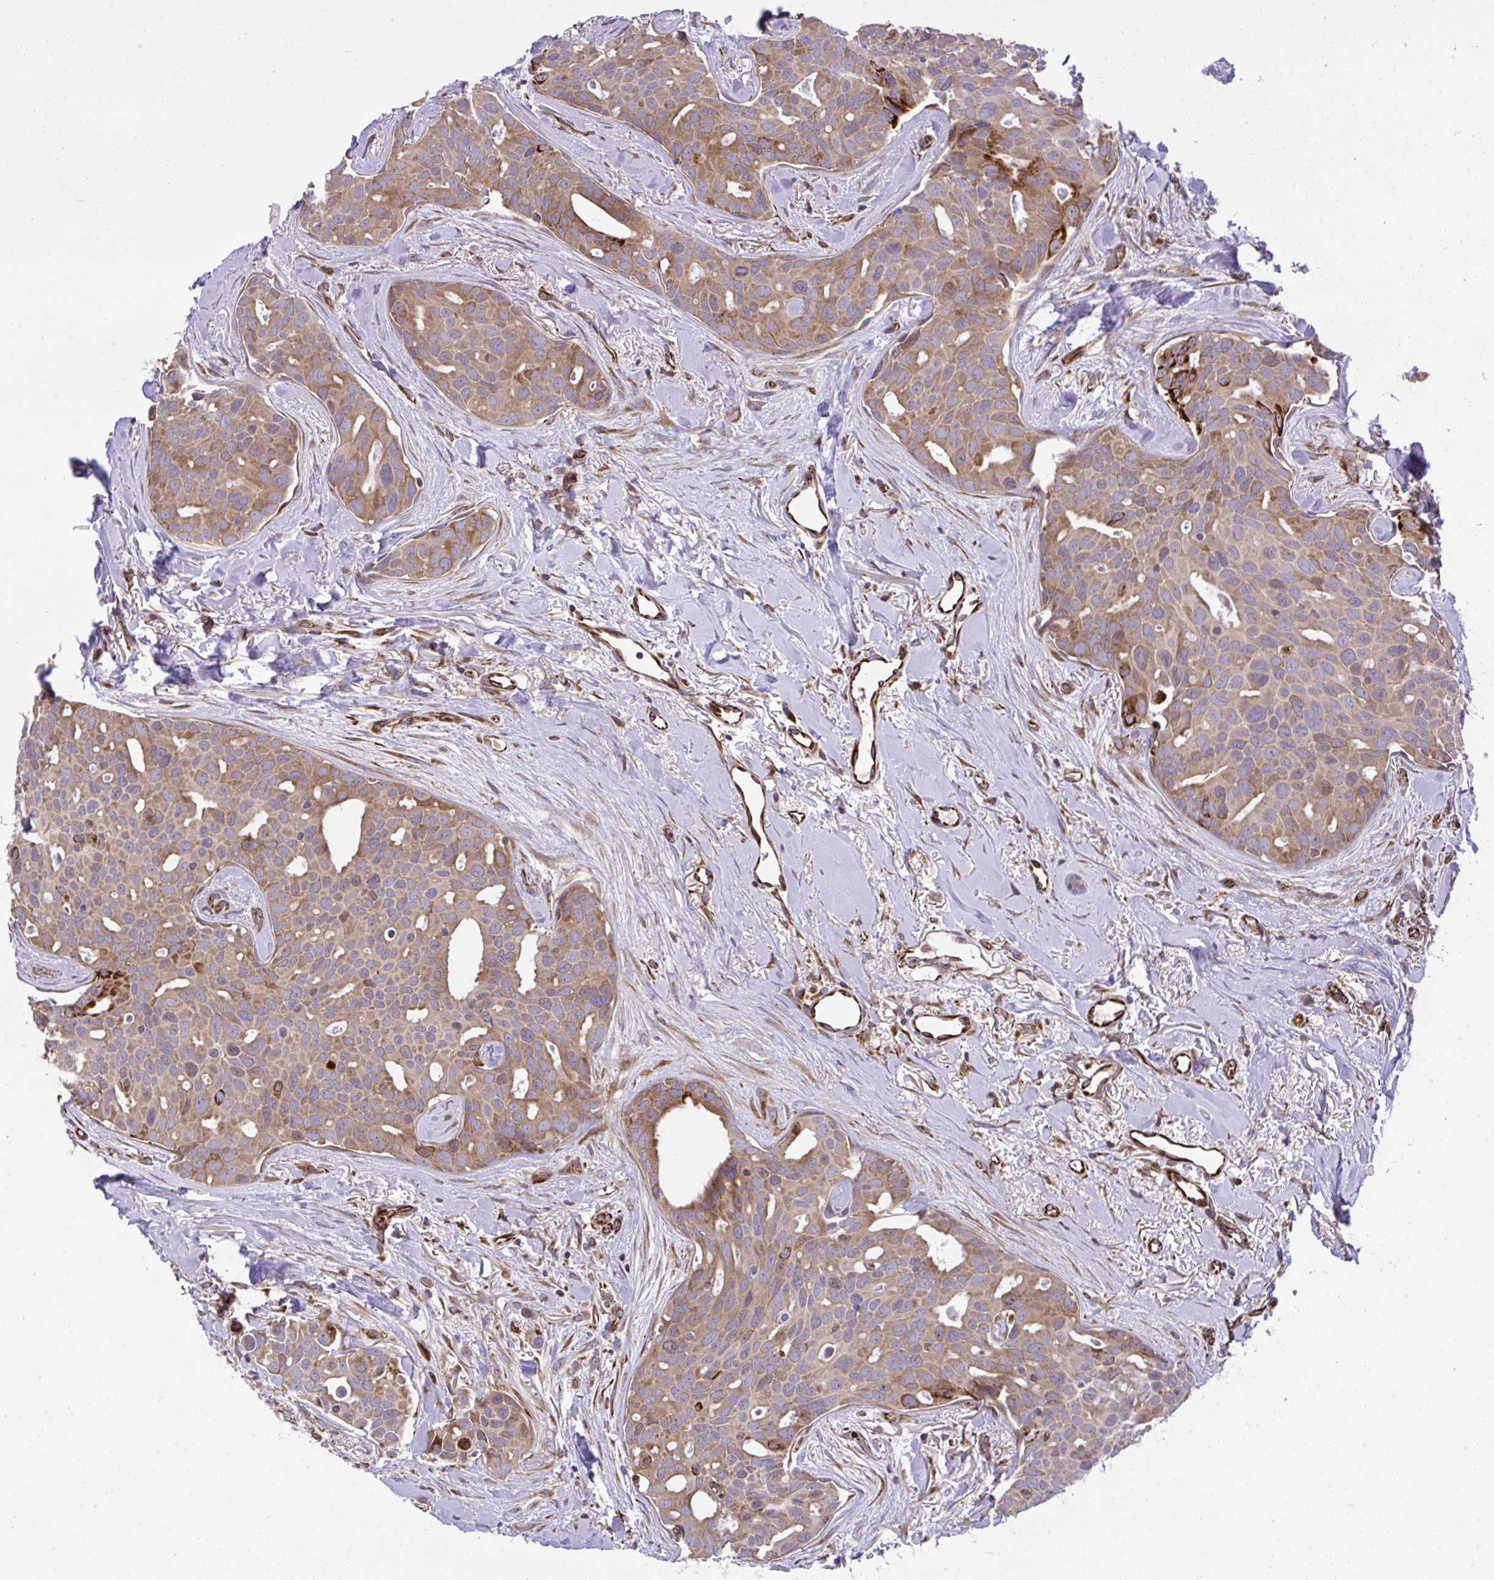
{"staining": {"intensity": "moderate", "quantity": ">75%", "location": "cytoplasmic/membranous"}, "tissue": "breast cancer", "cell_type": "Tumor cells", "image_type": "cancer", "snomed": [{"axis": "morphology", "description": "Duct carcinoma"}, {"axis": "topography", "description": "Breast"}], "caption": "About >75% of tumor cells in human breast intraductal carcinoma reveal moderate cytoplasmic/membranous protein expression as visualized by brown immunohistochemical staining.", "gene": "PAIP2", "patient": {"sex": "female", "age": 54}}